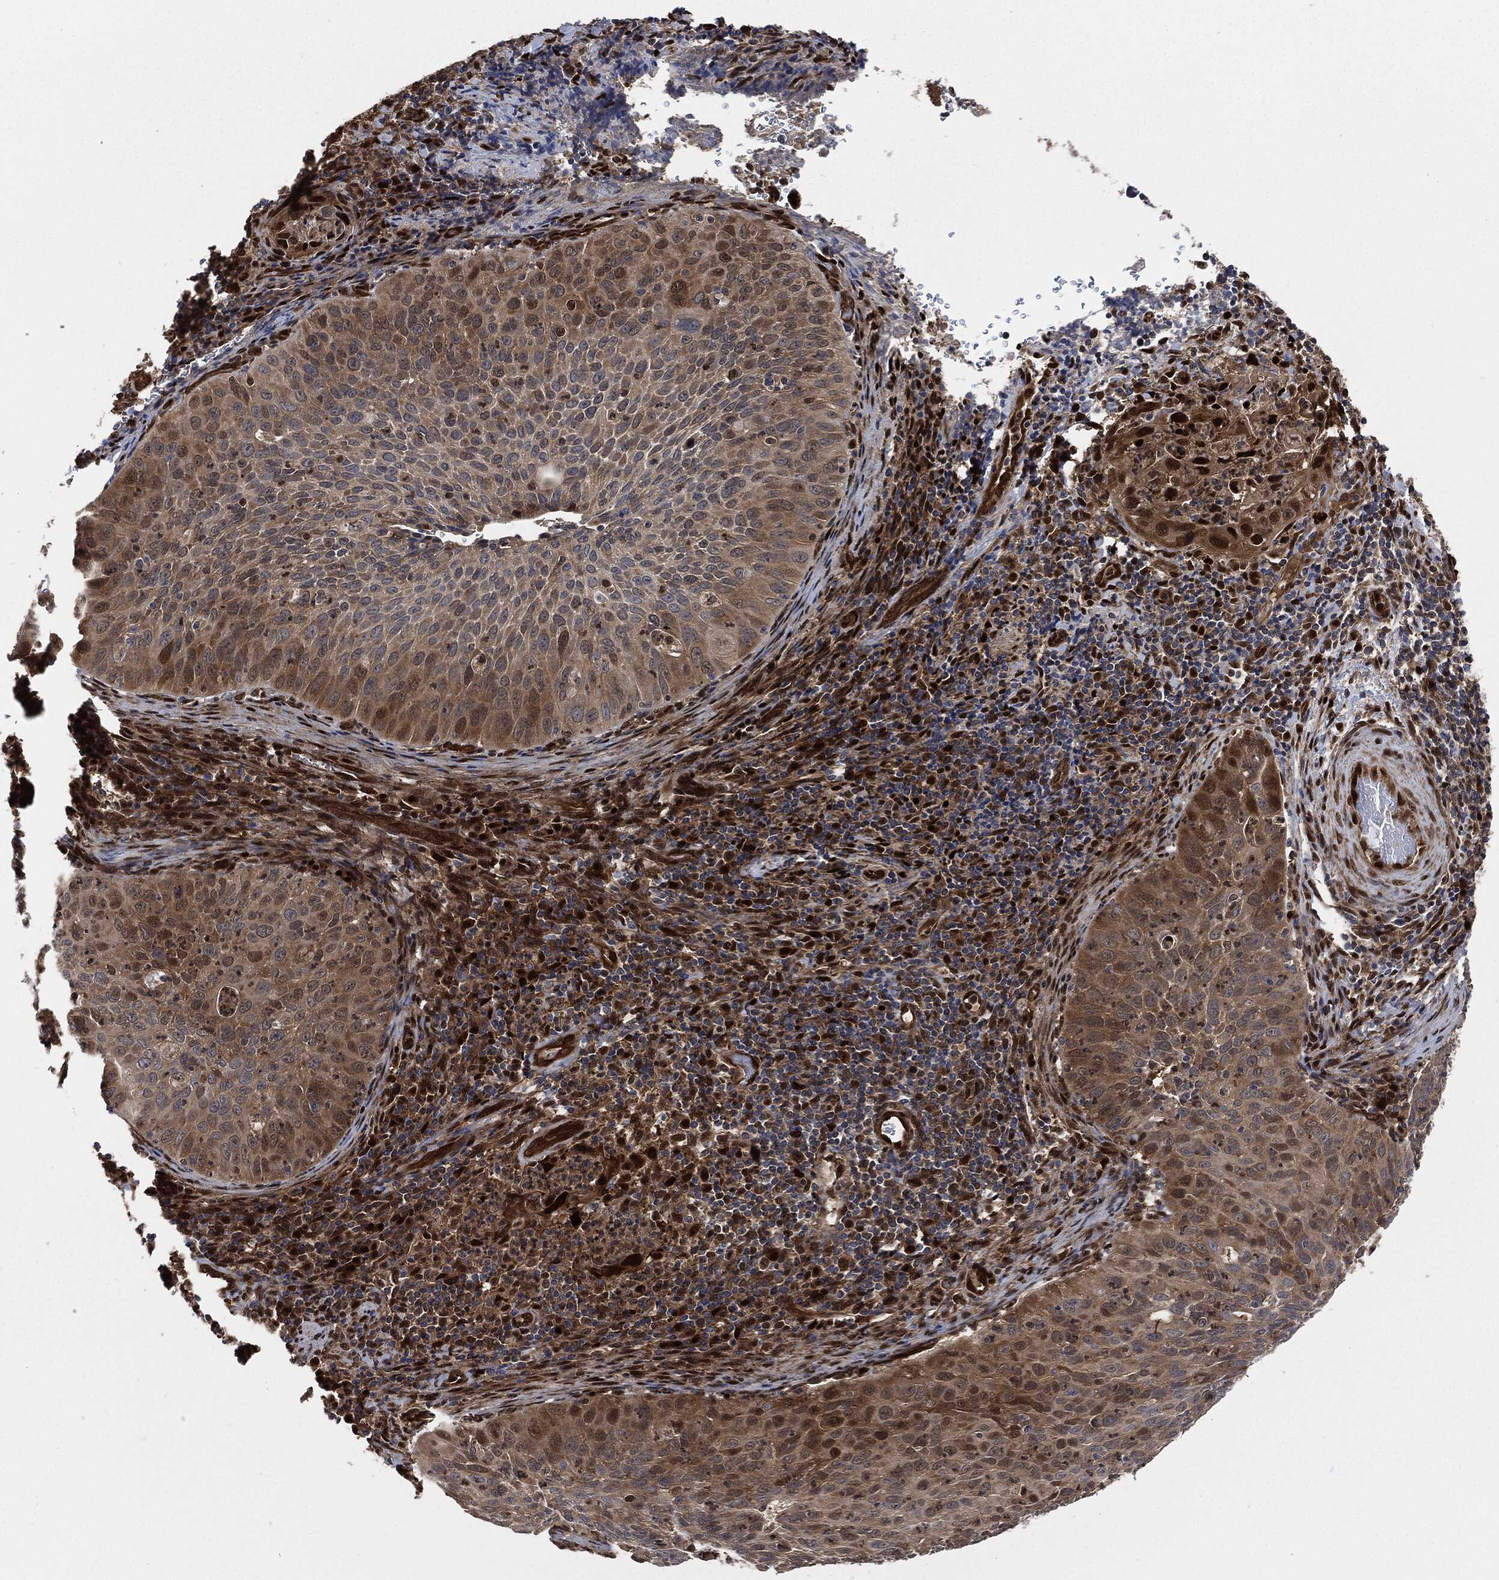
{"staining": {"intensity": "strong", "quantity": "<25%", "location": "cytoplasmic/membranous,nuclear"}, "tissue": "cervical cancer", "cell_type": "Tumor cells", "image_type": "cancer", "snomed": [{"axis": "morphology", "description": "Squamous cell carcinoma, NOS"}, {"axis": "topography", "description": "Cervix"}], "caption": "This image displays squamous cell carcinoma (cervical) stained with IHC to label a protein in brown. The cytoplasmic/membranous and nuclear of tumor cells show strong positivity for the protein. Nuclei are counter-stained blue.", "gene": "DCTN1", "patient": {"sex": "female", "age": 26}}